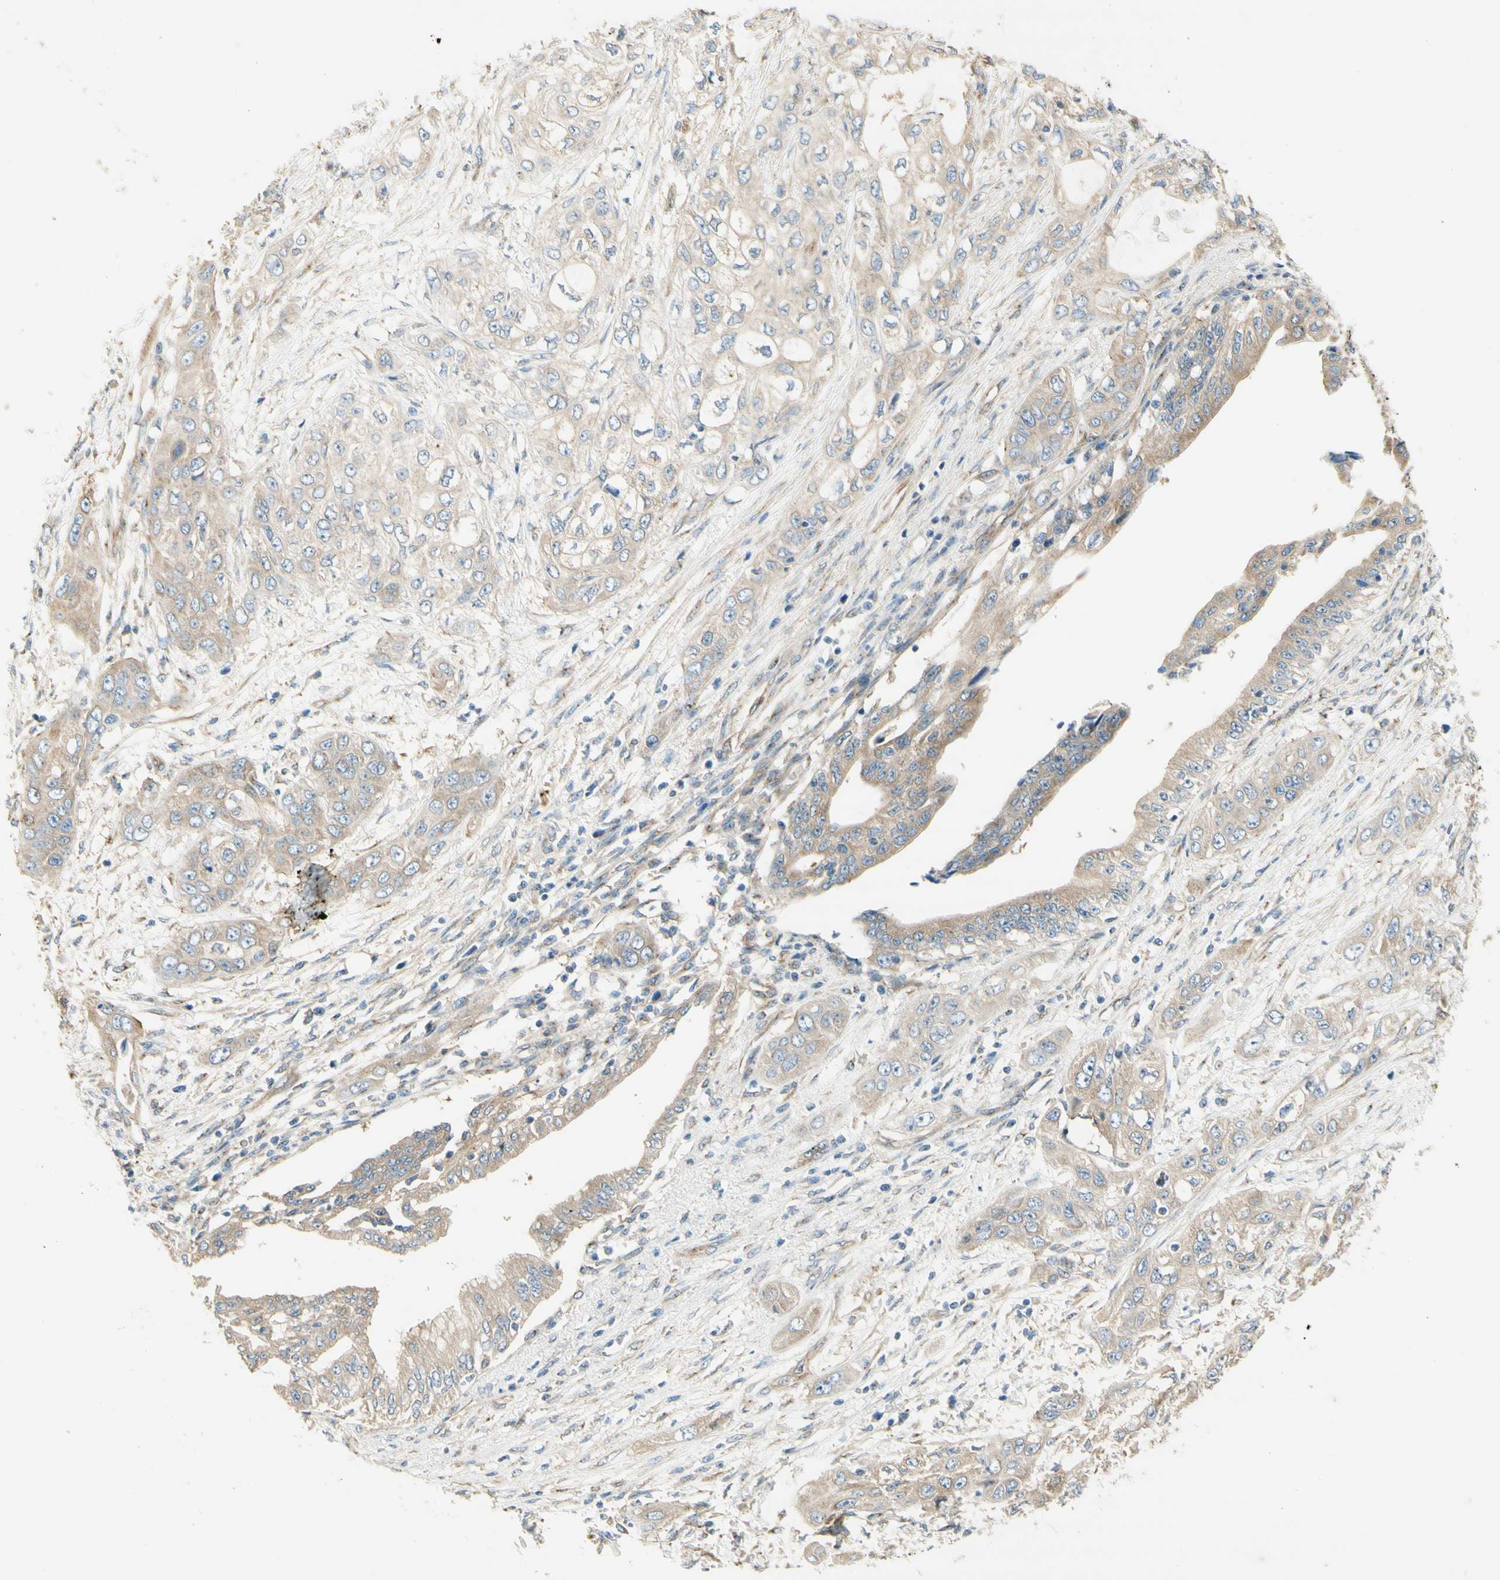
{"staining": {"intensity": "weak", "quantity": ">75%", "location": "cytoplasmic/membranous"}, "tissue": "pancreatic cancer", "cell_type": "Tumor cells", "image_type": "cancer", "snomed": [{"axis": "morphology", "description": "Adenocarcinoma, NOS"}, {"axis": "topography", "description": "Pancreas"}], "caption": "About >75% of tumor cells in human pancreatic cancer demonstrate weak cytoplasmic/membranous protein expression as visualized by brown immunohistochemical staining.", "gene": "DYNC1H1", "patient": {"sex": "female", "age": 70}}